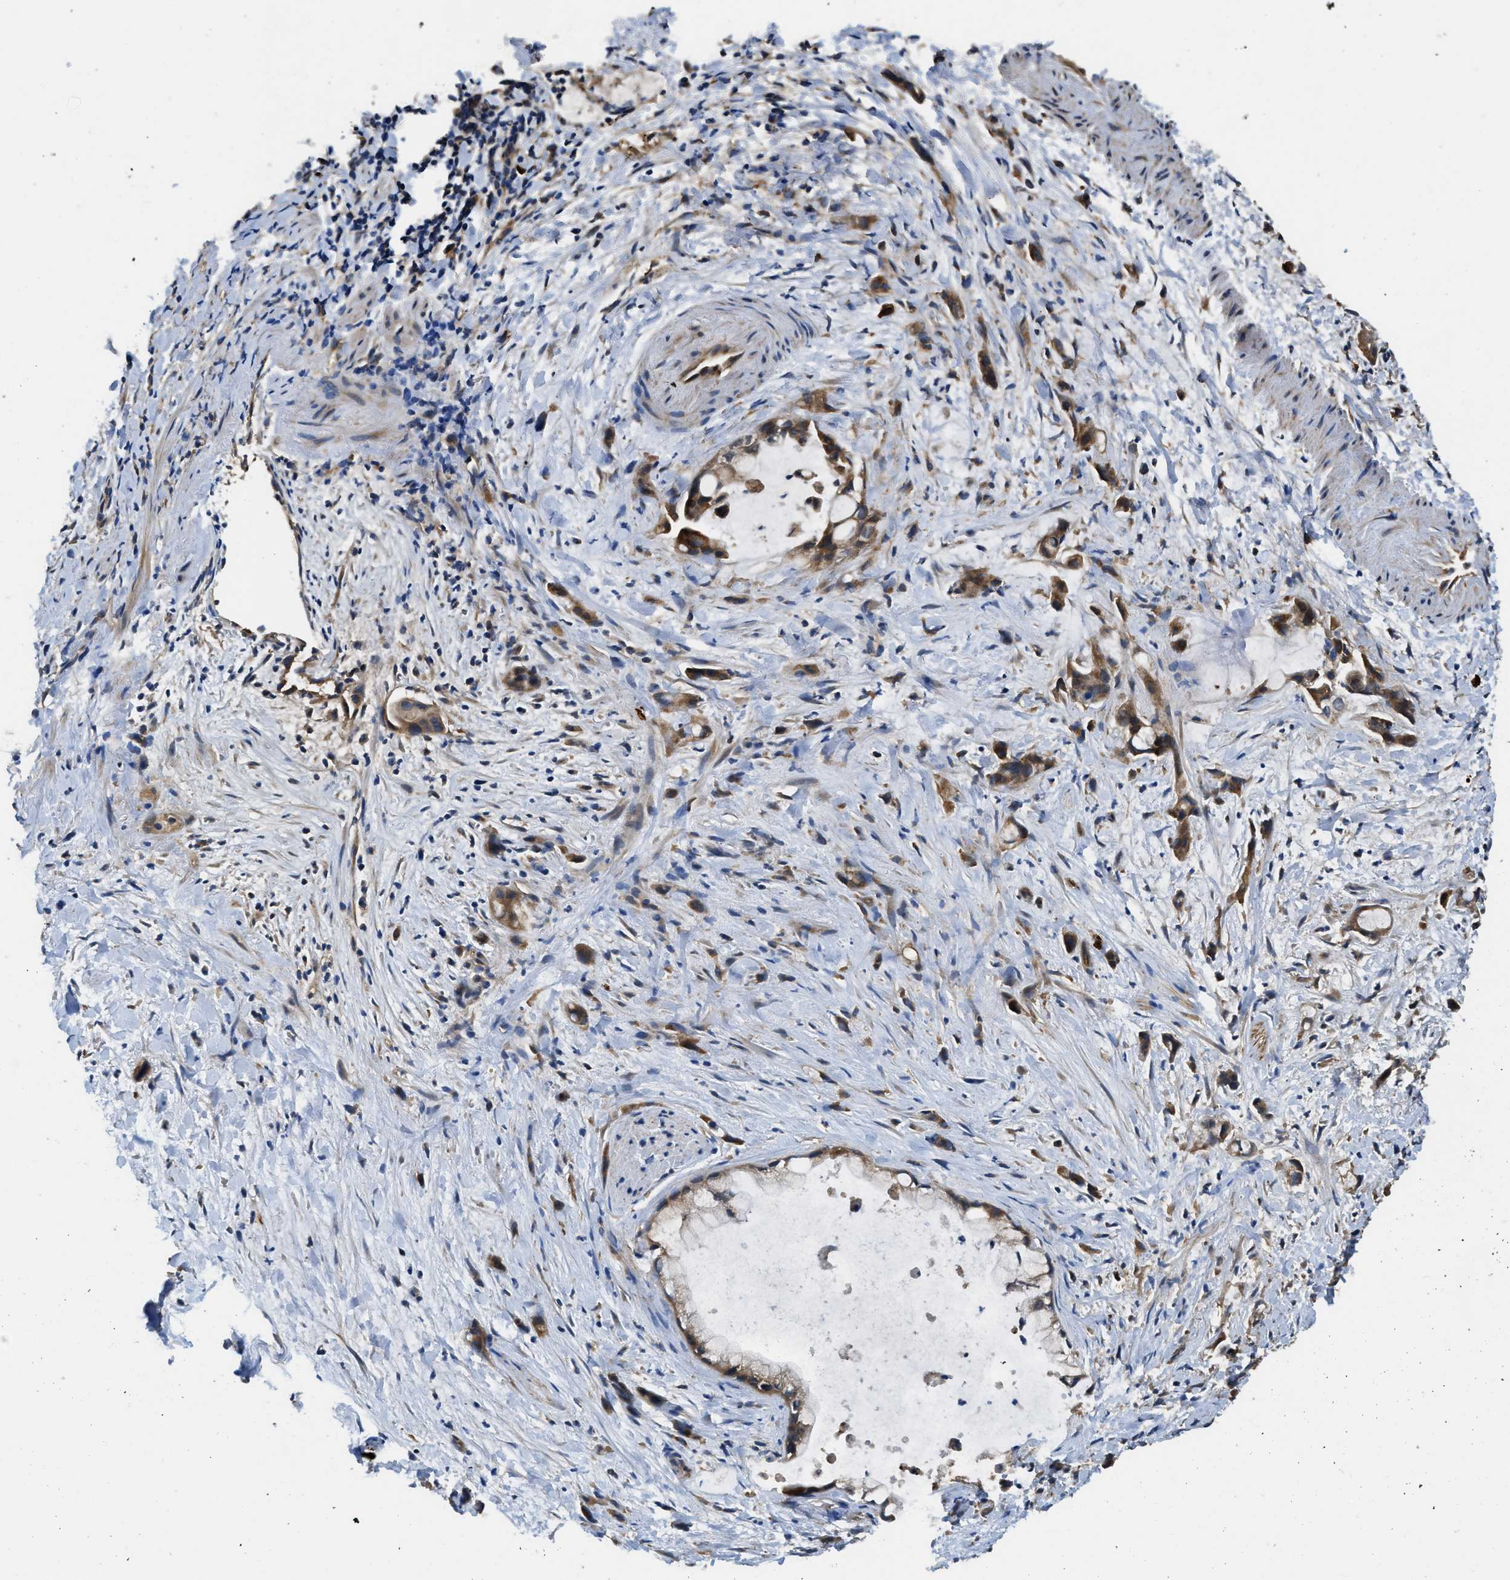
{"staining": {"intensity": "moderate", "quantity": ">75%", "location": "cytoplasmic/membranous"}, "tissue": "liver cancer", "cell_type": "Tumor cells", "image_type": "cancer", "snomed": [{"axis": "morphology", "description": "Cholangiocarcinoma"}, {"axis": "topography", "description": "Liver"}], "caption": "Immunohistochemical staining of liver cholangiocarcinoma demonstrates medium levels of moderate cytoplasmic/membranous protein positivity in approximately >75% of tumor cells.", "gene": "RIPK2", "patient": {"sex": "female", "age": 72}}